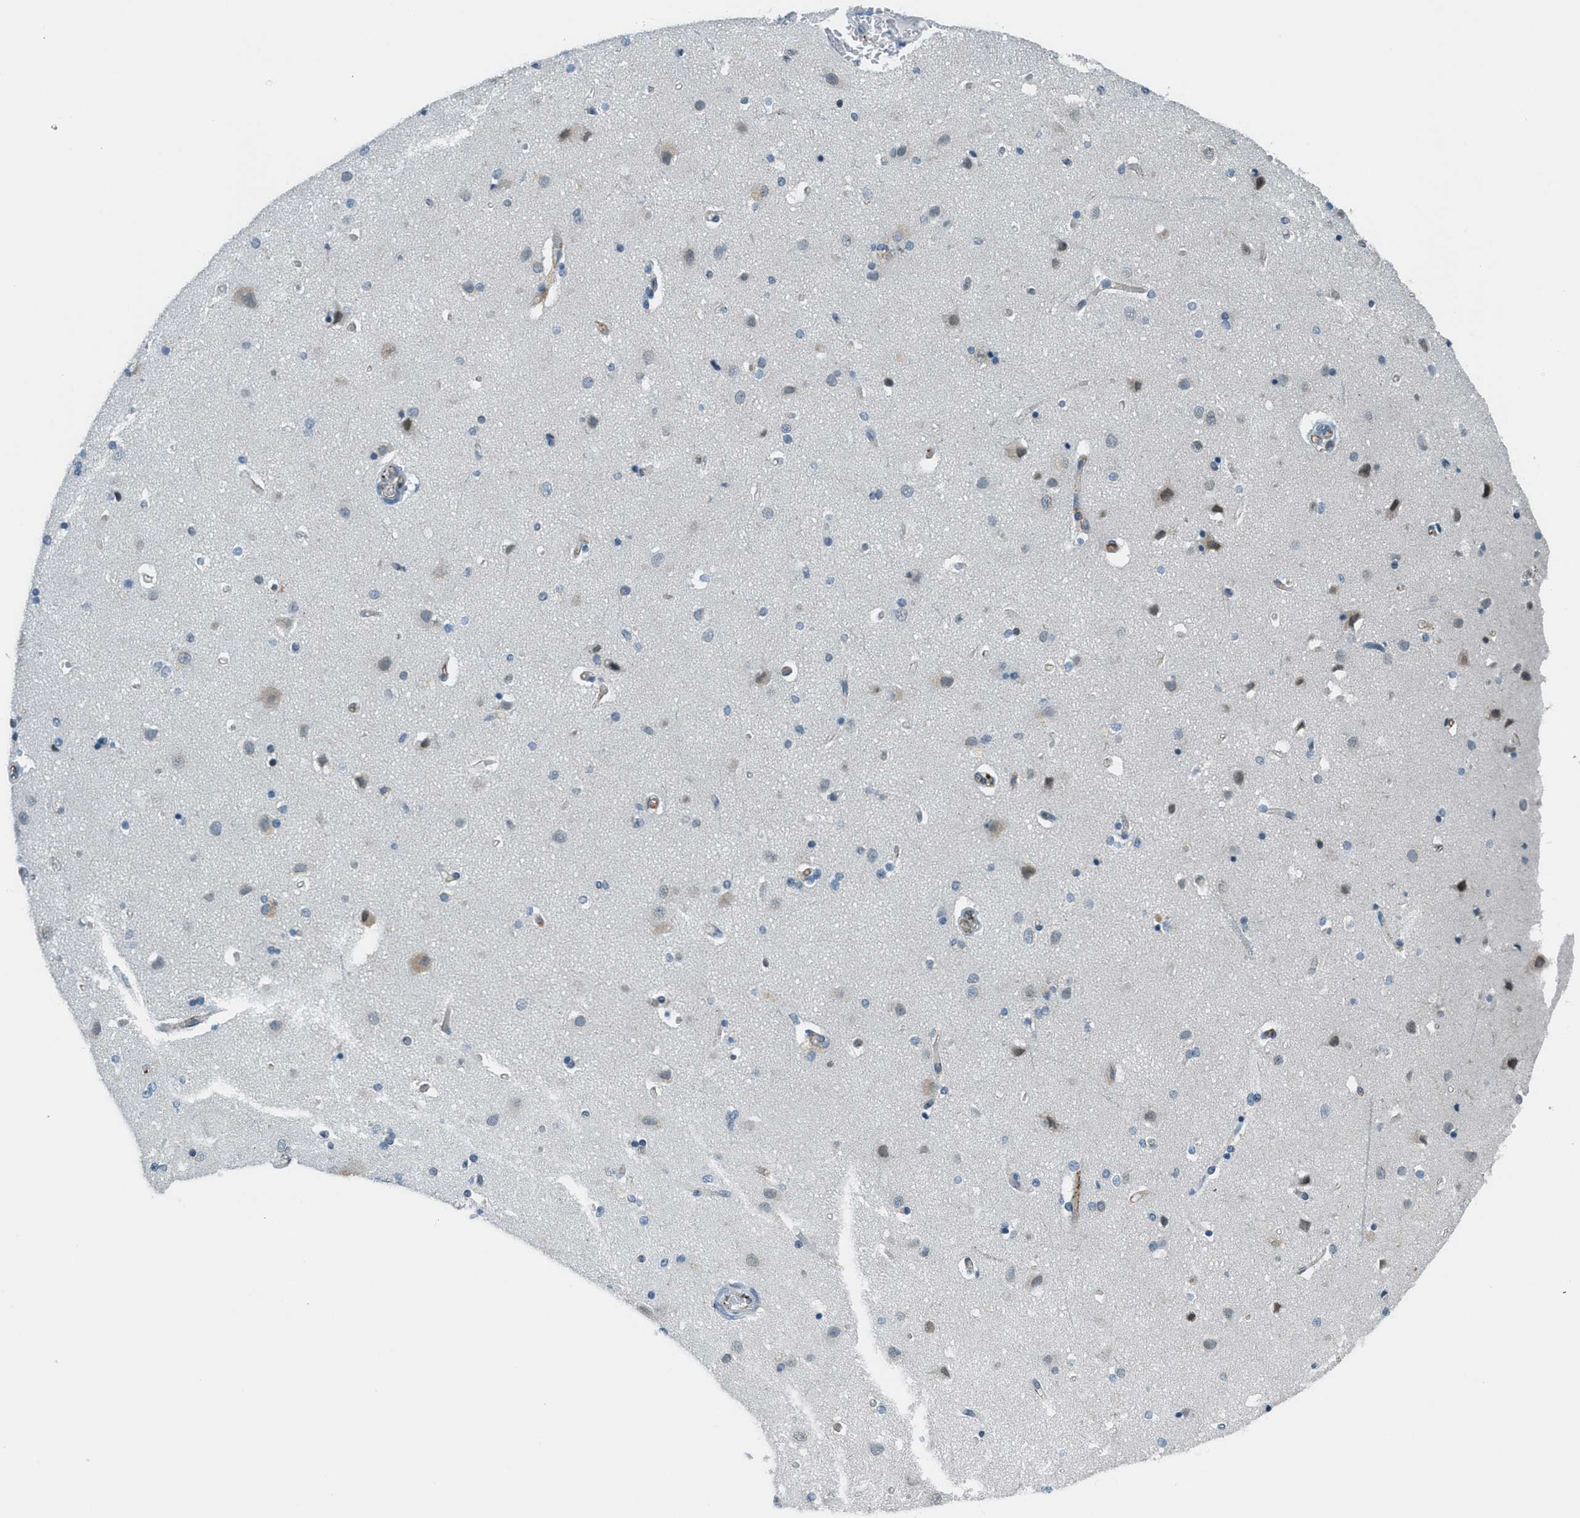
{"staining": {"intensity": "moderate", "quantity": "25%-75%", "location": "cytoplasmic/membranous"}, "tissue": "cerebral cortex", "cell_type": "Endothelial cells", "image_type": "normal", "snomed": [{"axis": "morphology", "description": "Normal tissue, NOS"}, {"axis": "topography", "description": "Cerebral cortex"}], "caption": "IHC histopathology image of unremarkable cerebral cortex stained for a protein (brown), which demonstrates medium levels of moderate cytoplasmic/membranous expression in about 25%-75% of endothelial cells.", "gene": "FYN", "patient": {"sex": "female", "age": 54}}